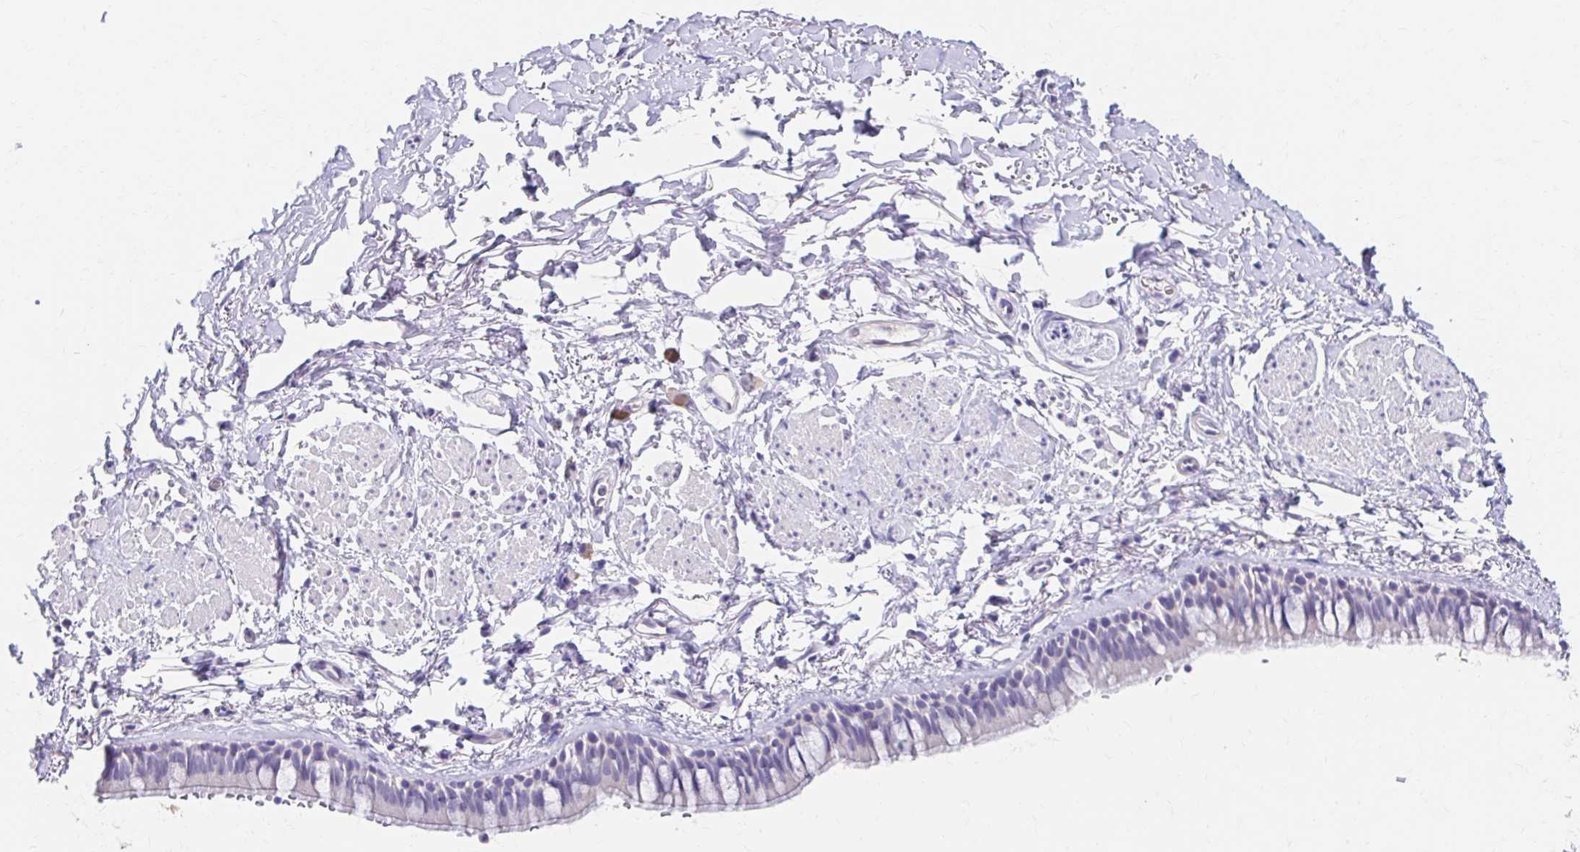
{"staining": {"intensity": "negative", "quantity": "none", "location": "none"}, "tissue": "bronchus", "cell_type": "Respiratory epithelial cells", "image_type": "normal", "snomed": [{"axis": "morphology", "description": "Normal tissue, NOS"}, {"axis": "topography", "description": "Lymph node"}, {"axis": "topography", "description": "Cartilage tissue"}, {"axis": "topography", "description": "Bronchus"}], "caption": "Immunohistochemistry image of benign bronchus: human bronchus stained with DAB (3,3'-diaminobenzidine) shows no significant protein expression in respiratory epithelial cells. (DAB IHC with hematoxylin counter stain).", "gene": "AZGP1", "patient": {"sex": "female", "age": 70}}